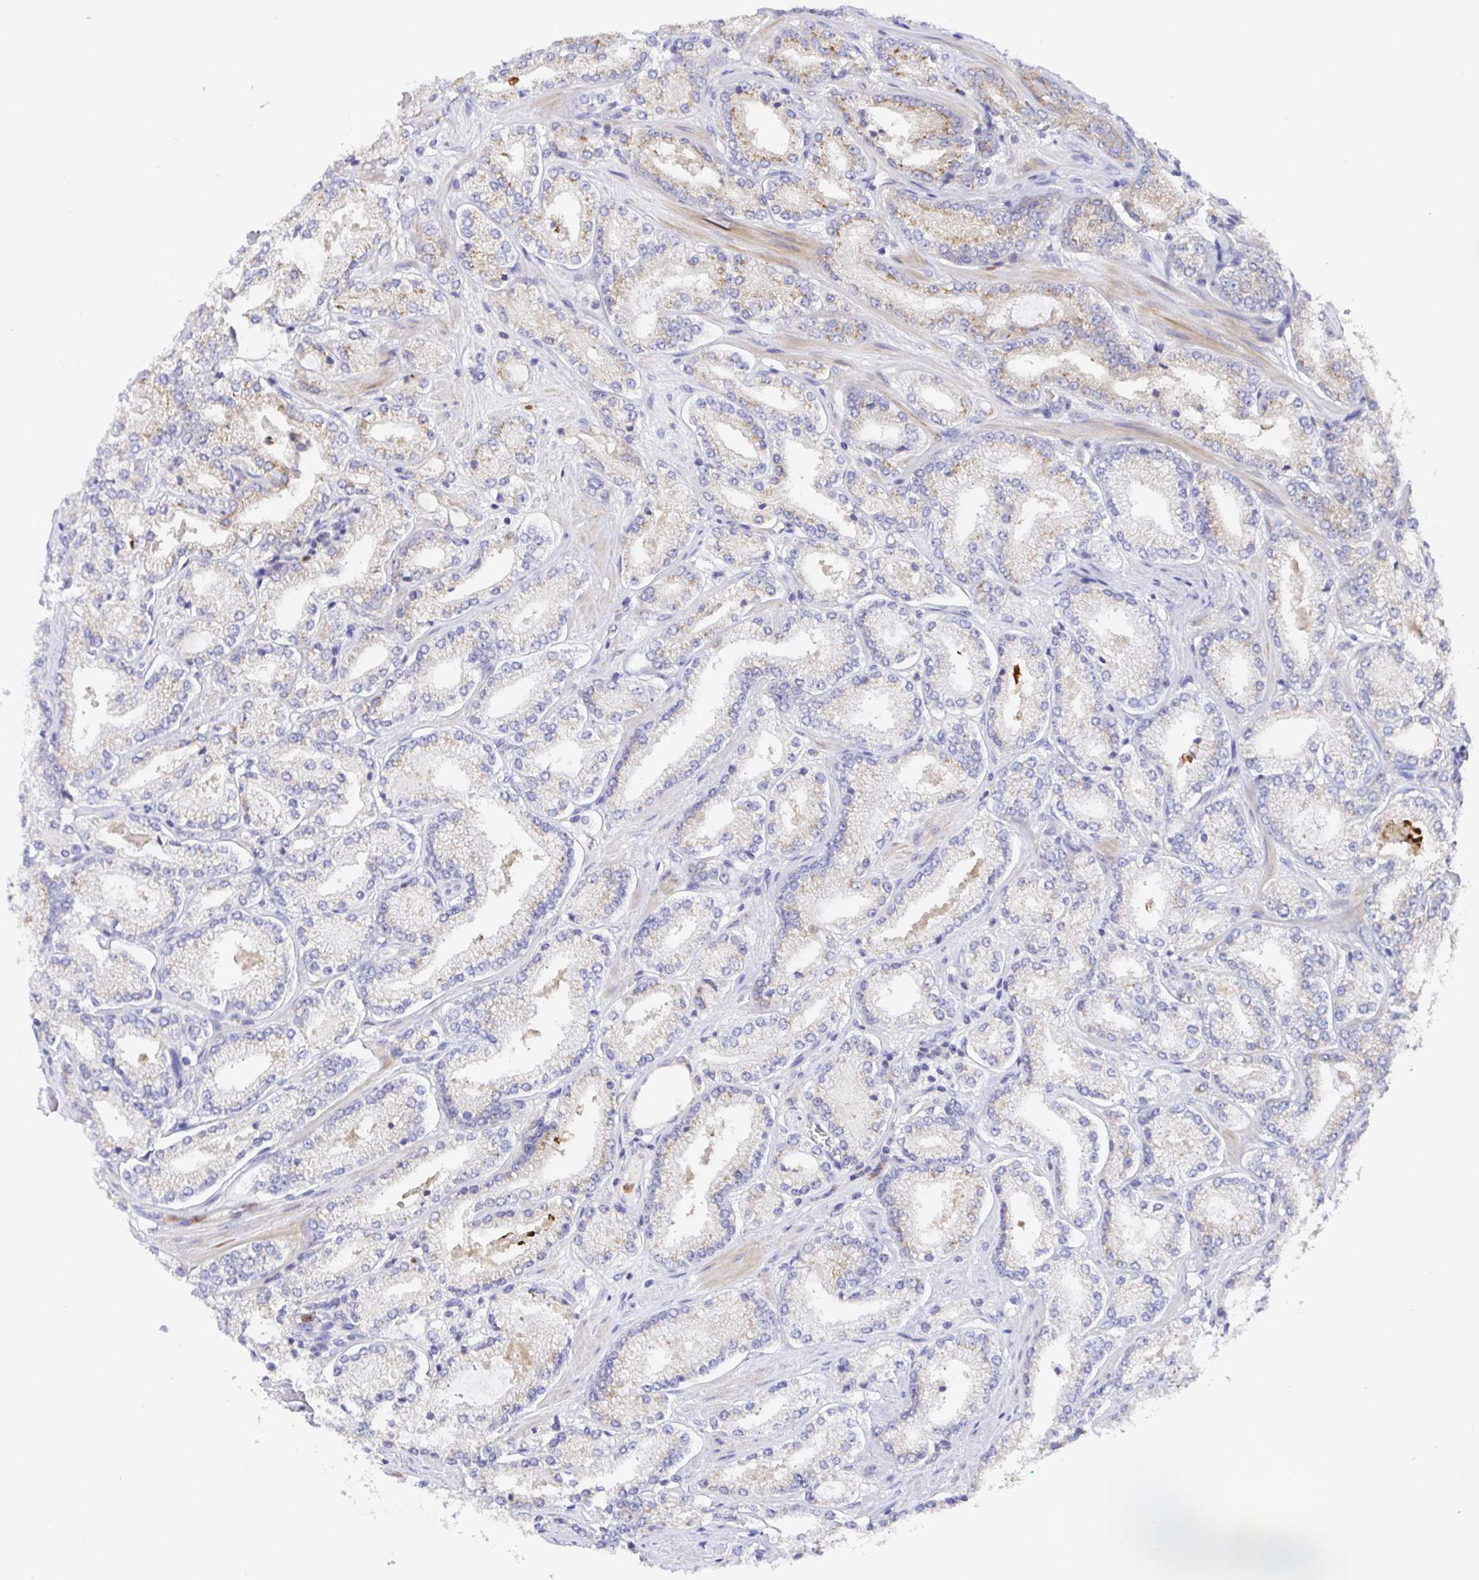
{"staining": {"intensity": "weak", "quantity": "<25%", "location": "cytoplasmic/membranous"}, "tissue": "prostate cancer", "cell_type": "Tumor cells", "image_type": "cancer", "snomed": [{"axis": "morphology", "description": "Adenocarcinoma, High grade"}, {"axis": "topography", "description": "Prostate"}], "caption": "Immunohistochemistry (IHC) photomicrograph of neoplastic tissue: human prostate cancer stained with DAB (3,3'-diaminobenzidine) exhibits no significant protein staining in tumor cells.", "gene": "GOLGA1", "patient": {"sex": "male", "age": 63}}